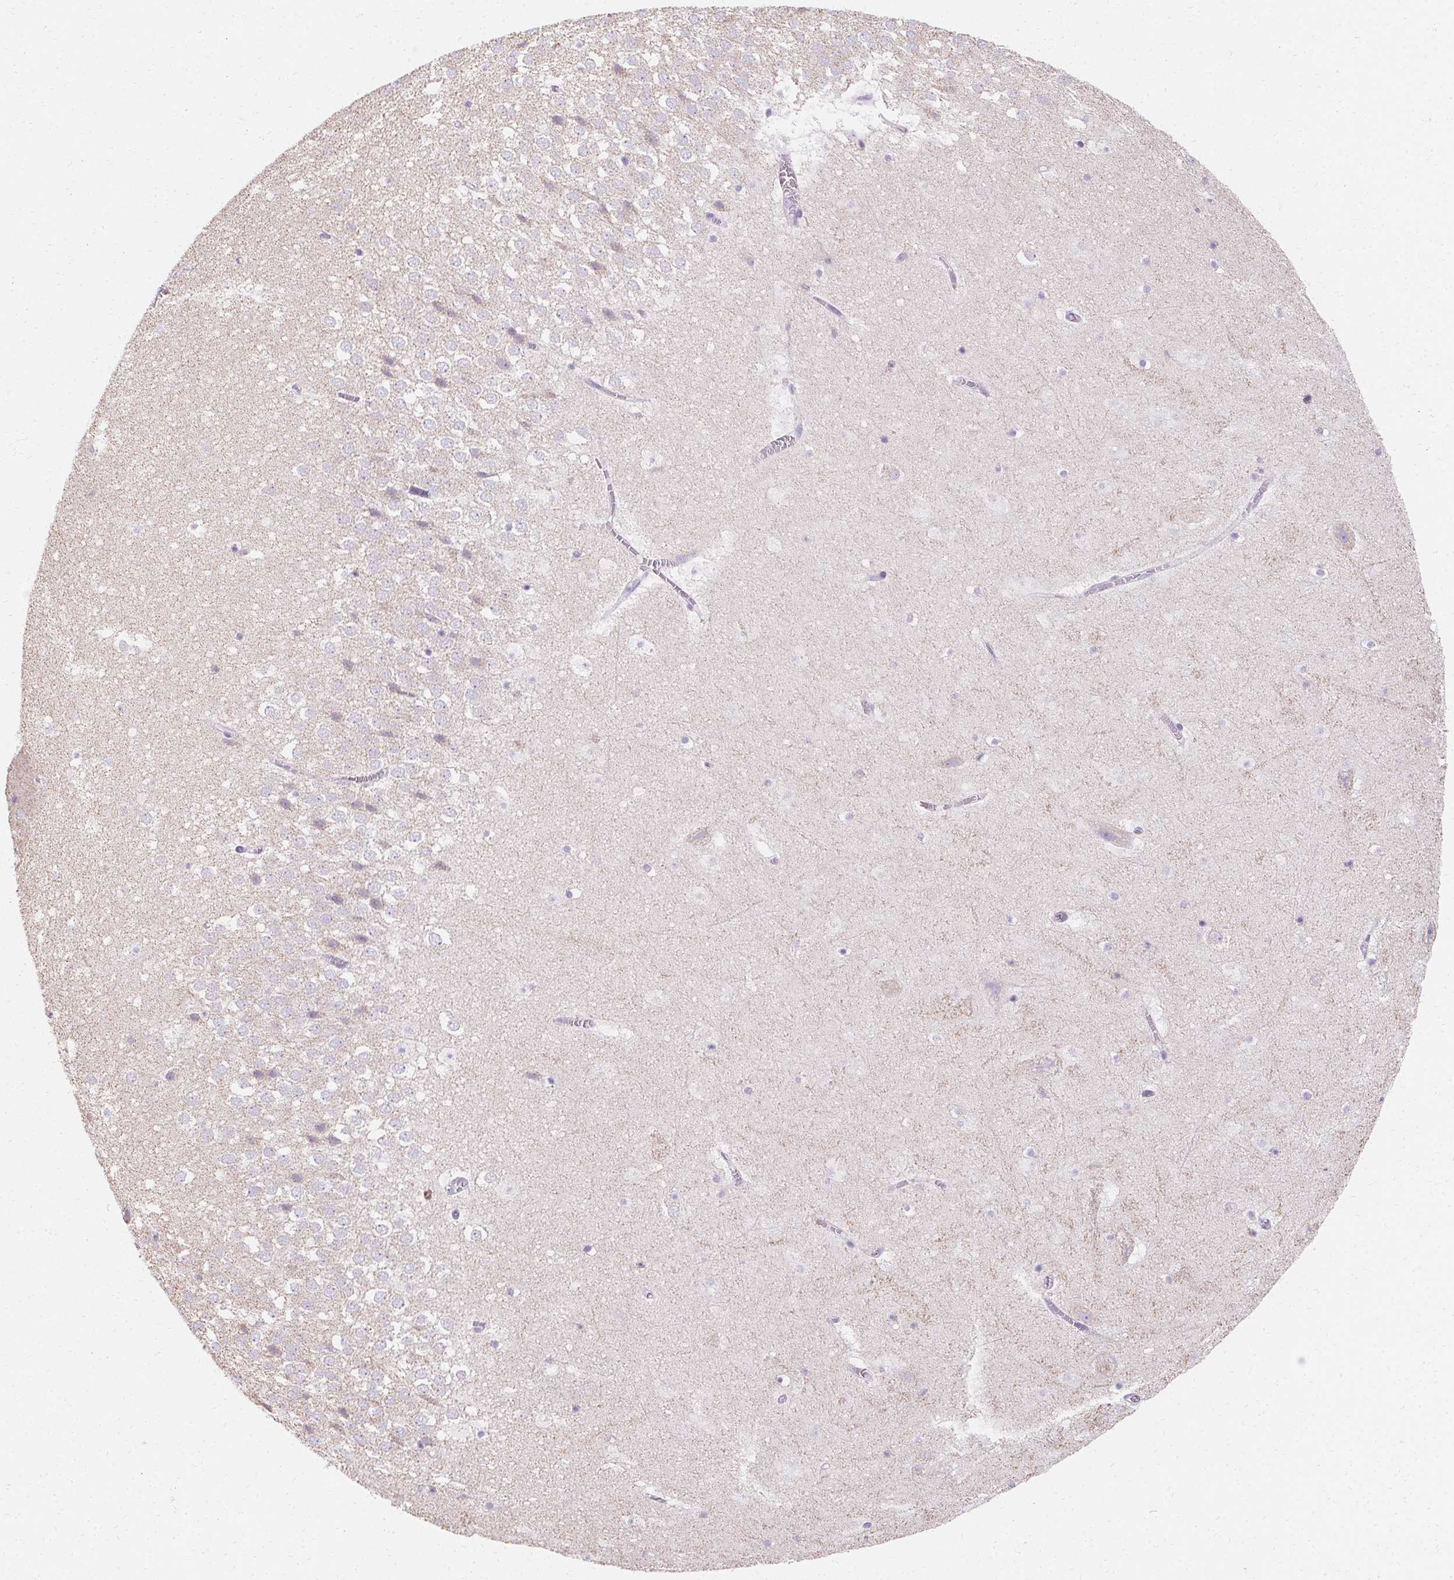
{"staining": {"intensity": "negative", "quantity": "none", "location": "none"}, "tissue": "hippocampus", "cell_type": "Glial cells", "image_type": "normal", "snomed": [{"axis": "morphology", "description": "Normal tissue, NOS"}, {"axis": "topography", "description": "Hippocampus"}], "caption": "IHC of unremarkable human hippocampus reveals no positivity in glial cells.", "gene": "ASGR2", "patient": {"sex": "female", "age": 42}}